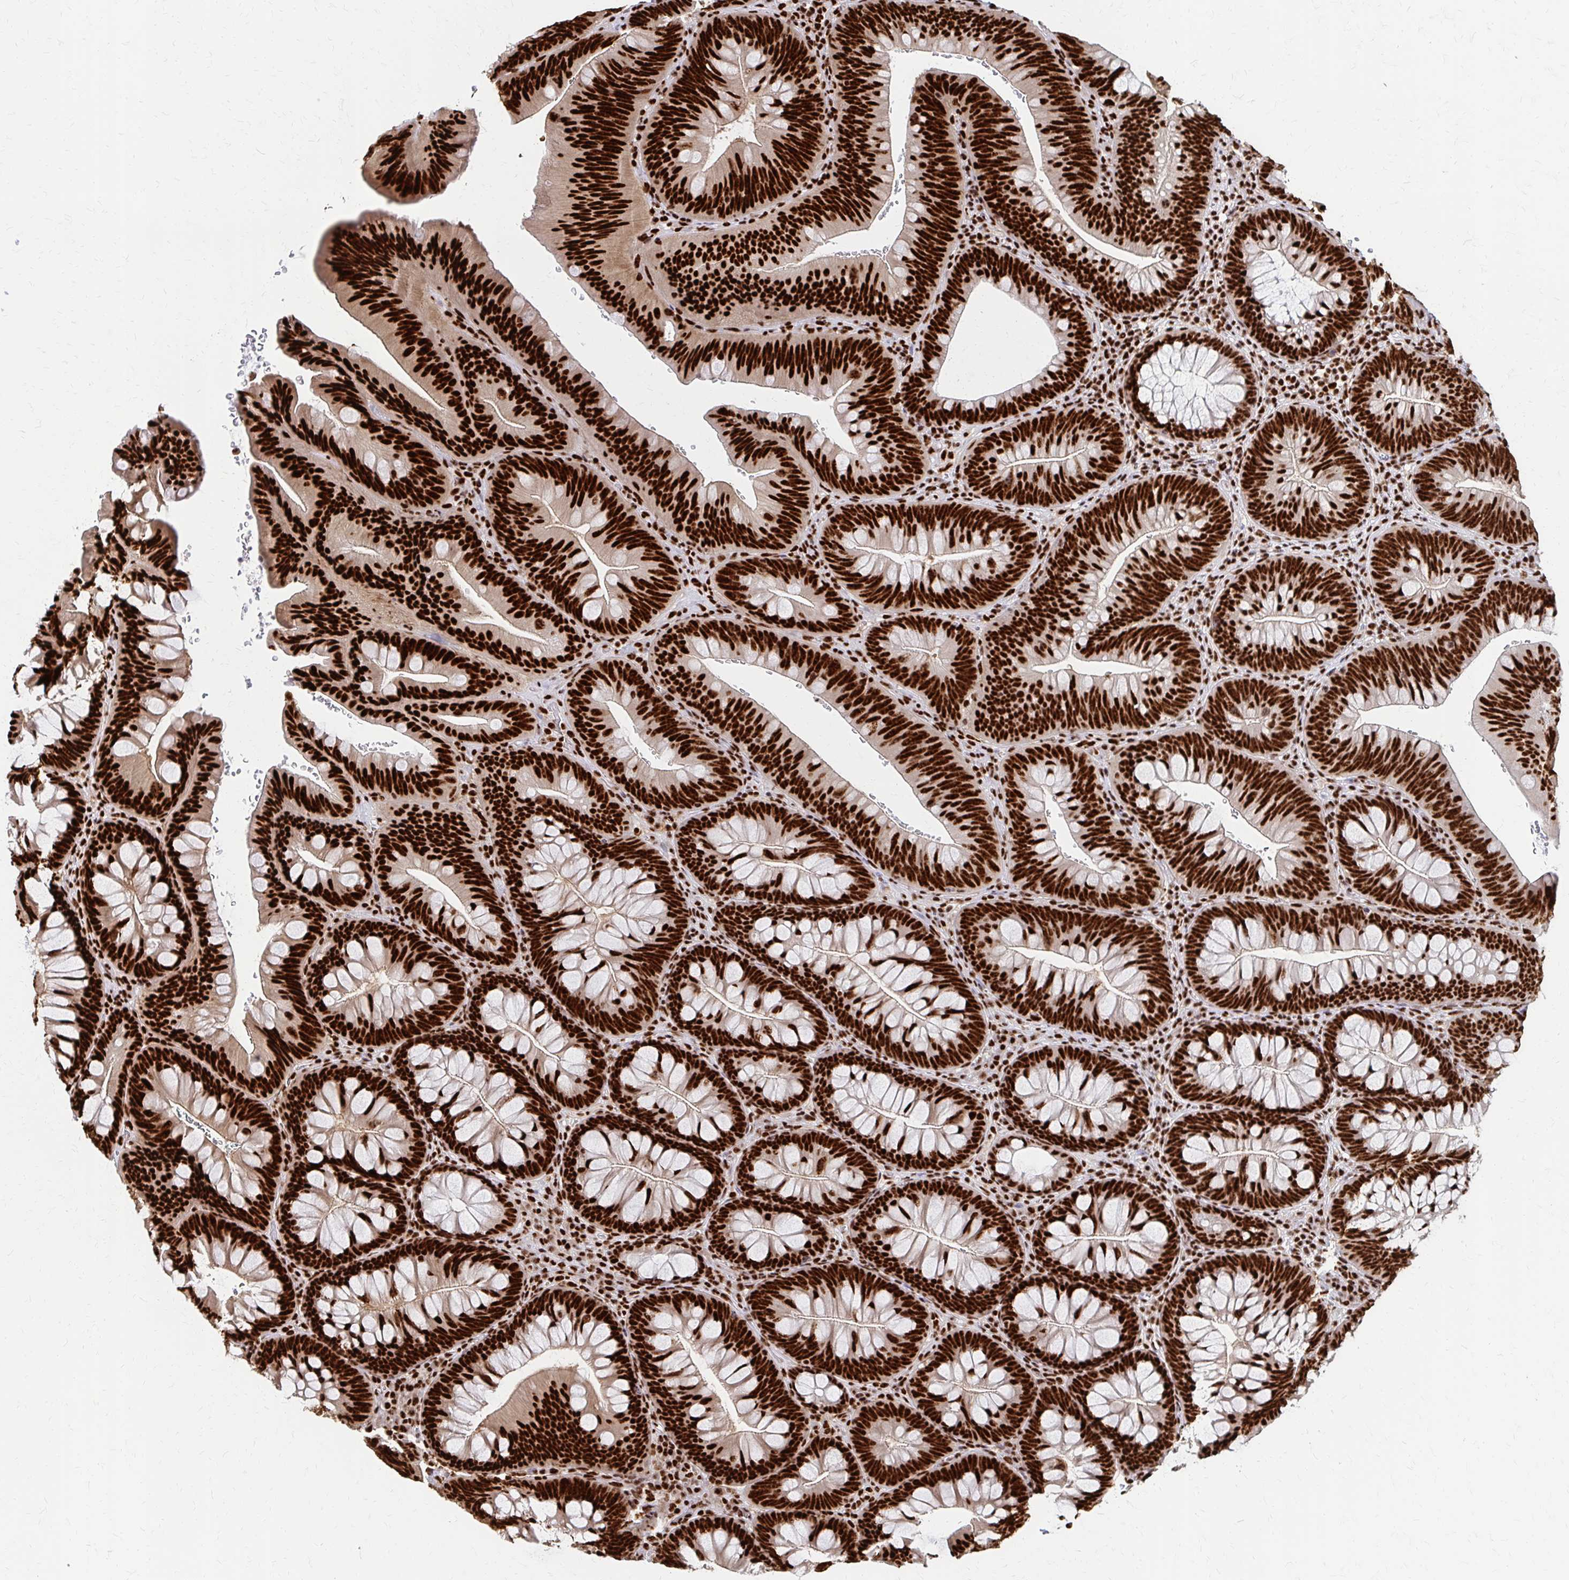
{"staining": {"intensity": "strong", "quantity": ">75%", "location": "nuclear"}, "tissue": "colon", "cell_type": "Endothelial cells", "image_type": "normal", "snomed": [{"axis": "morphology", "description": "Normal tissue, NOS"}, {"axis": "morphology", "description": "Adenoma, NOS"}, {"axis": "topography", "description": "Soft tissue"}, {"axis": "topography", "description": "Colon"}], "caption": "Protein analysis of unremarkable colon shows strong nuclear expression in about >75% of endothelial cells.", "gene": "CNKSR3", "patient": {"sex": "male", "age": 47}}